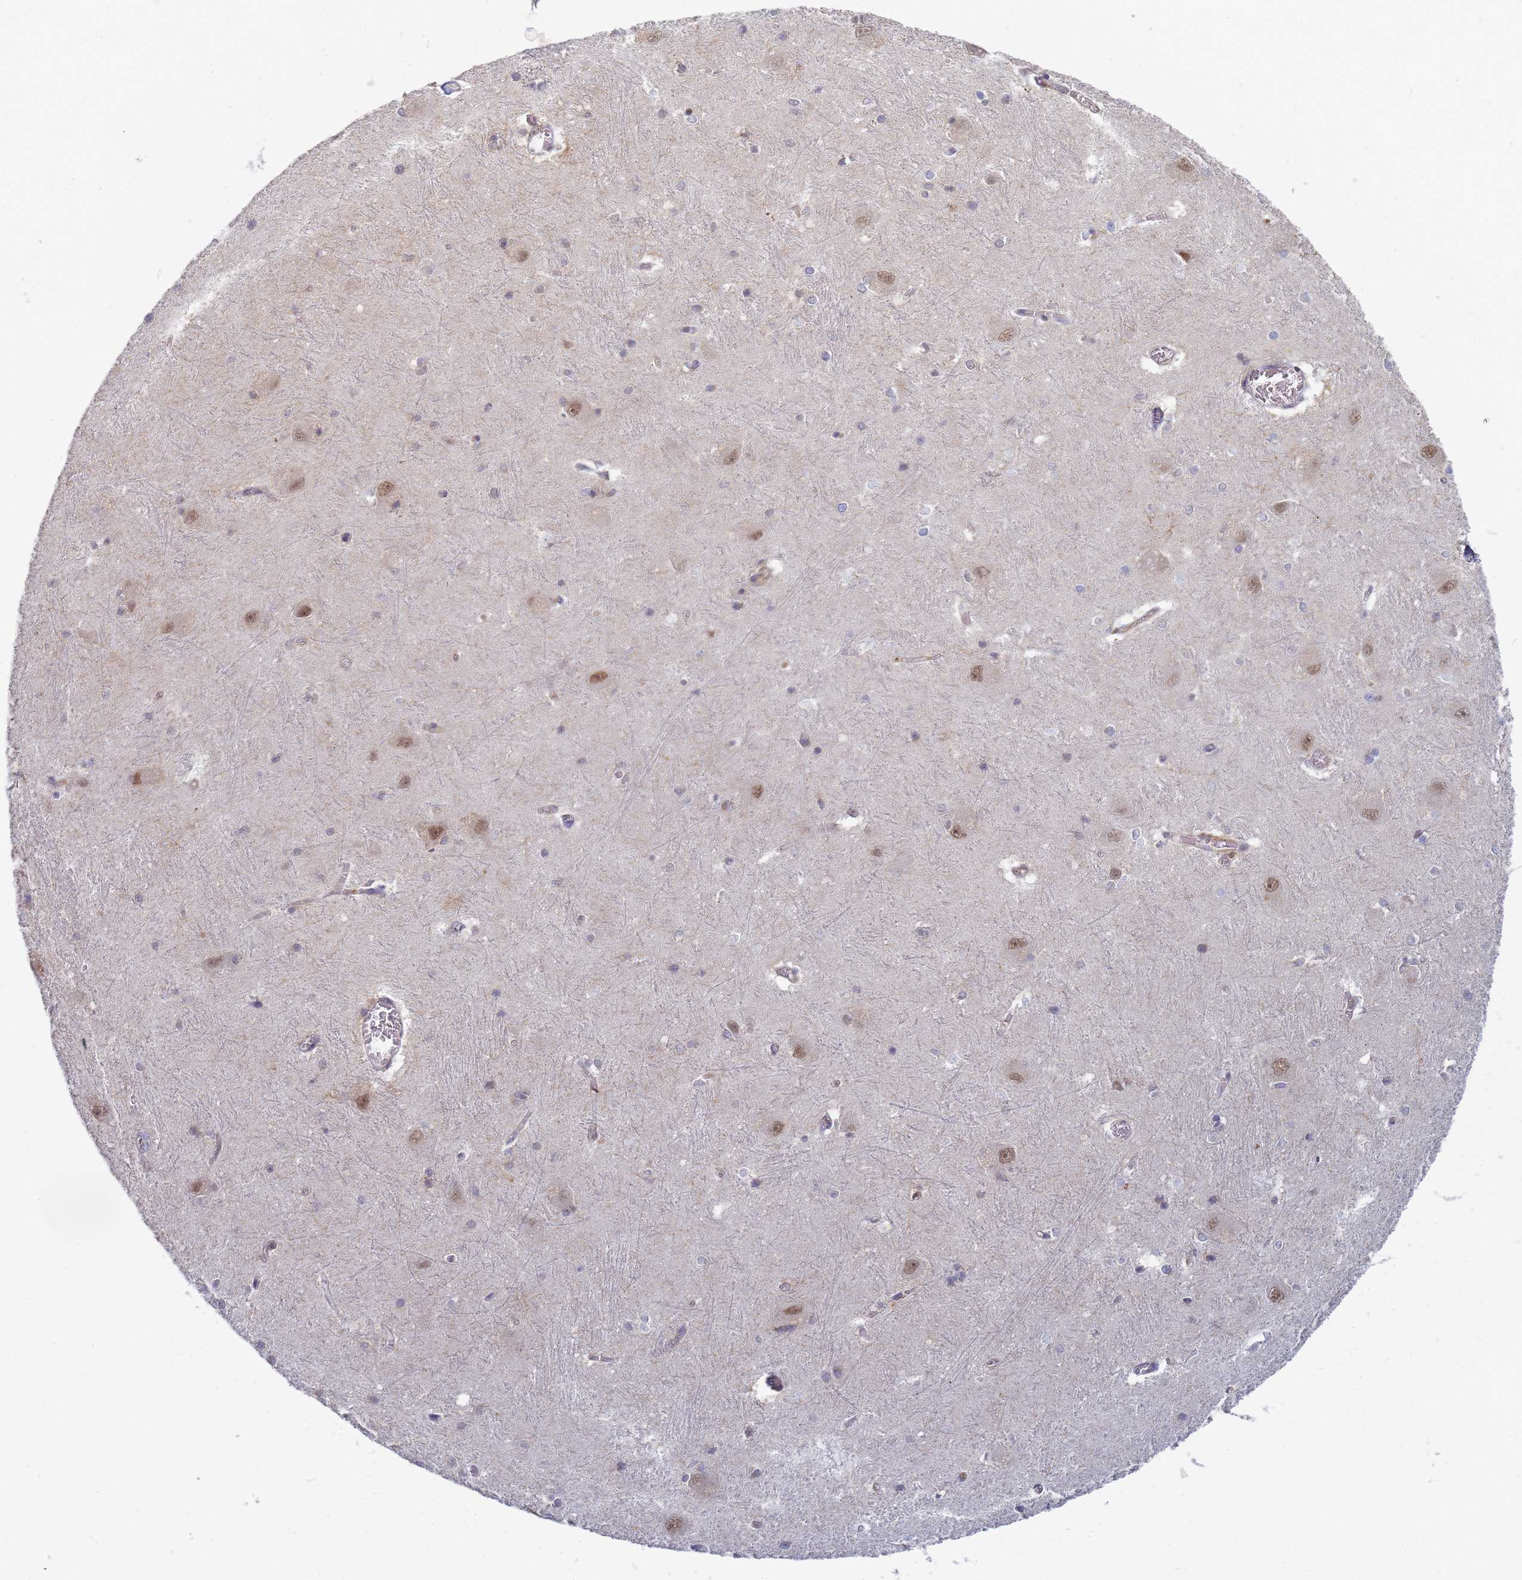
{"staining": {"intensity": "negative", "quantity": "none", "location": "none"}, "tissue": "caudate", "cell_type": "Glial cells", "image_type": "normal", "snomed": [{"axis": "morphology", "description": "Normal tissue, NOS"}, {"axis": "topography", "description": "Lateral ventricle wall"}], "caption": "High magnification brightfield microscopy of normal caudate stained with DAB (3,3'-diaminobenzidine) (brown) and counterstained with hematoxylin (blue): glial cells show no significant expression. (Stains: DAB immunohistochemistry with hematoxylin counter stain, Microscopy: brightfield microscopy at high magnification).", "gene": "SHARPIN", "patient": {"sex": "male", "age": 37}}